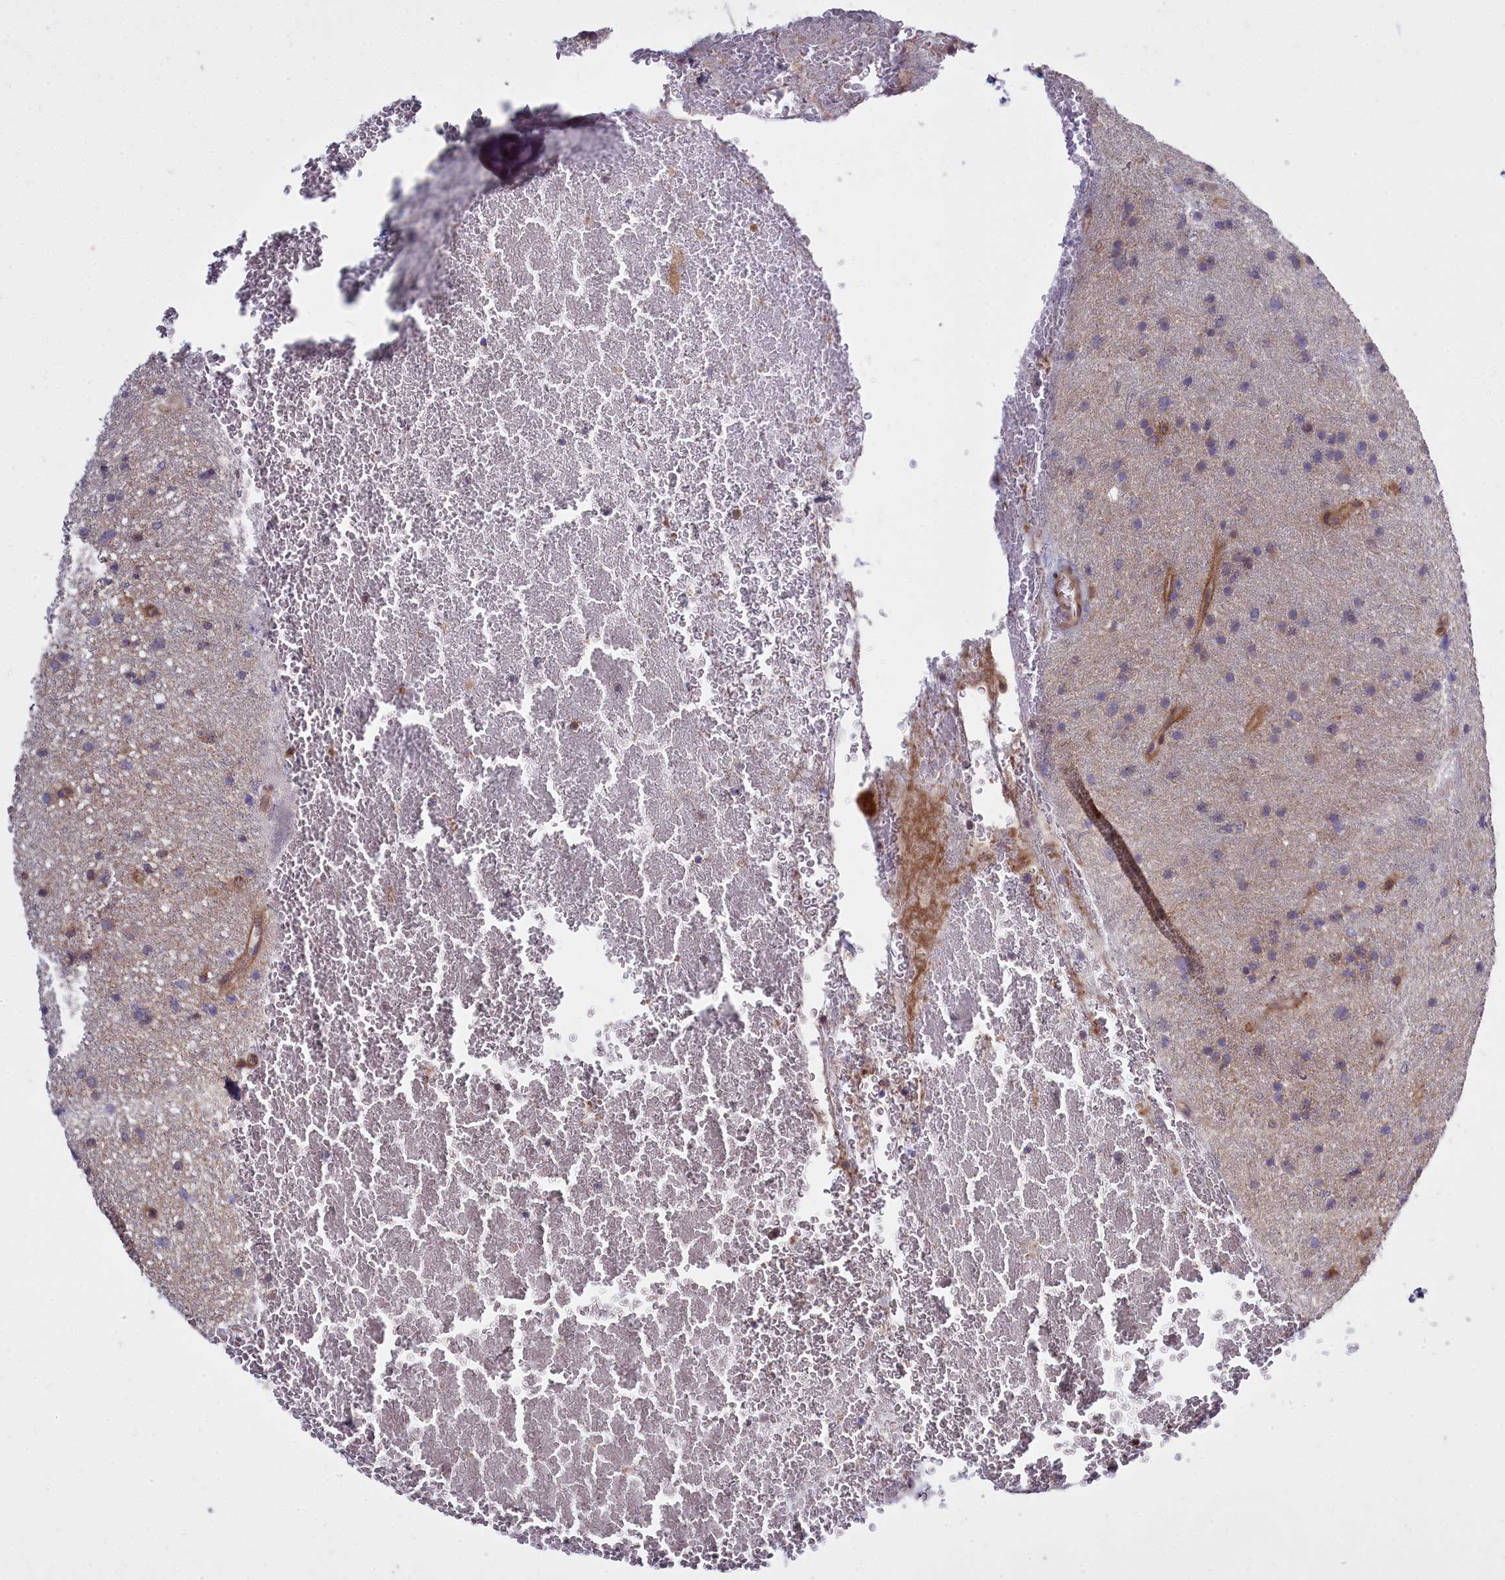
{"staining": {"intensity": "negative", "quantity": "none", "location": "none"}, "tissue": "glioma", "cell_type": "Tumor cells", "image_type": "cancer", "snomed": [{"axis": "morphology", "description": "Glioma, malignant, Low grade"}, {"axis": "topography", "description": "Cerebral cortex"}], "caption": "Tumor cells are negative for brown protein staining in glioma. Nuclei are stained in blue.", "gene": "RAPGEF4", "patient": {"sex": "female", "age": 39}}